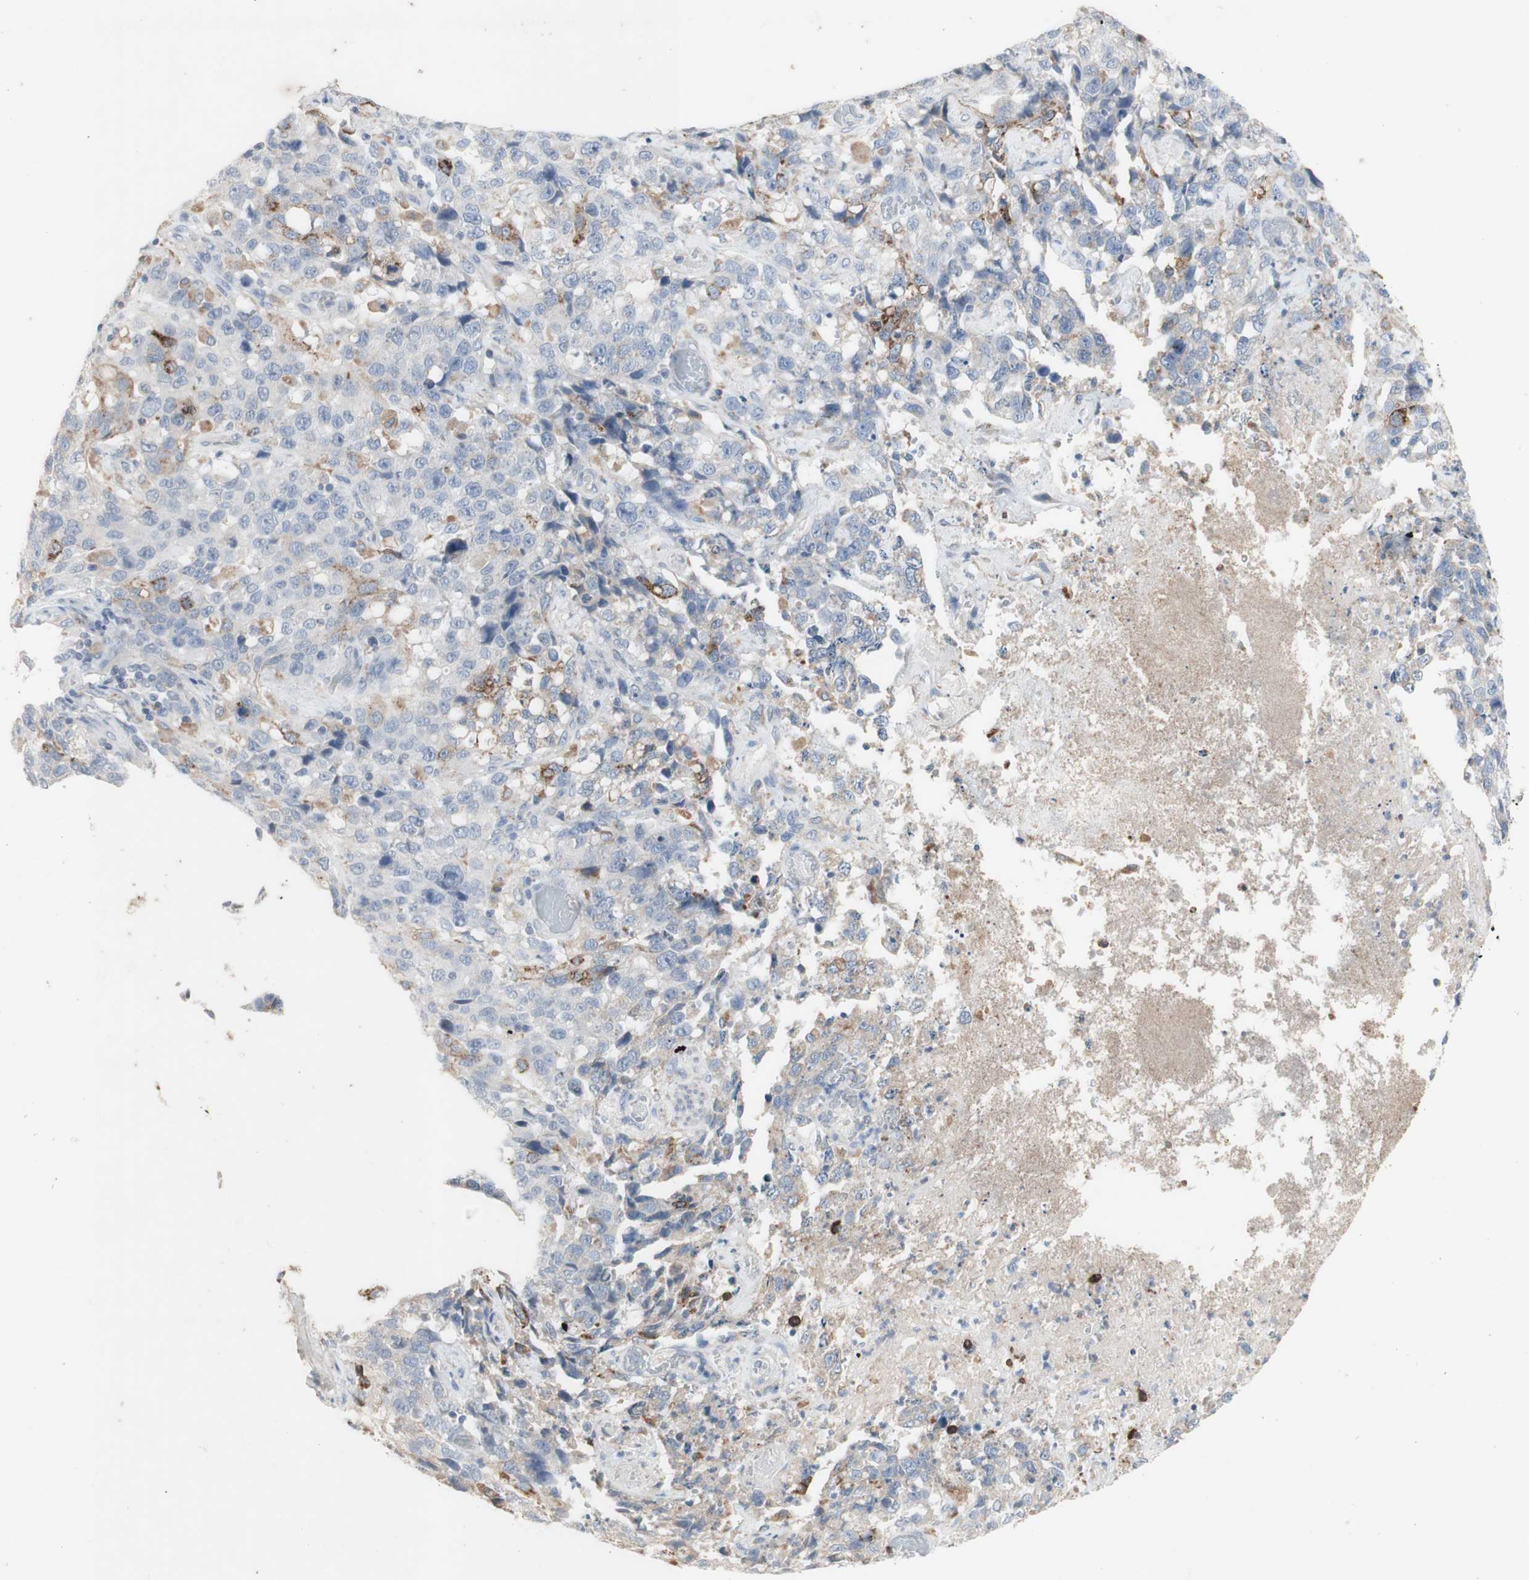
{"staining": {"intensity": "weak", "quantity": "<25%", "location": "cytoplasmic/membranous"}, "tissue": "stomach cancer", "cell_type": "Tumor cells", "image_type": "cancer", "snomed": [{"axis": "morphology", "description": "Normal tissue, NOS"}, {"axis": "morphology", "description": "Adenocarcinoma, NOS"}, {"axis": "topography", "description": "Stomach"}], "caption": "A micrograph of human stomach cancer is negative for staining in tumor cells.", "gene": "ATP6V1B1", "patient": {"sex": "male", "age": 48}}